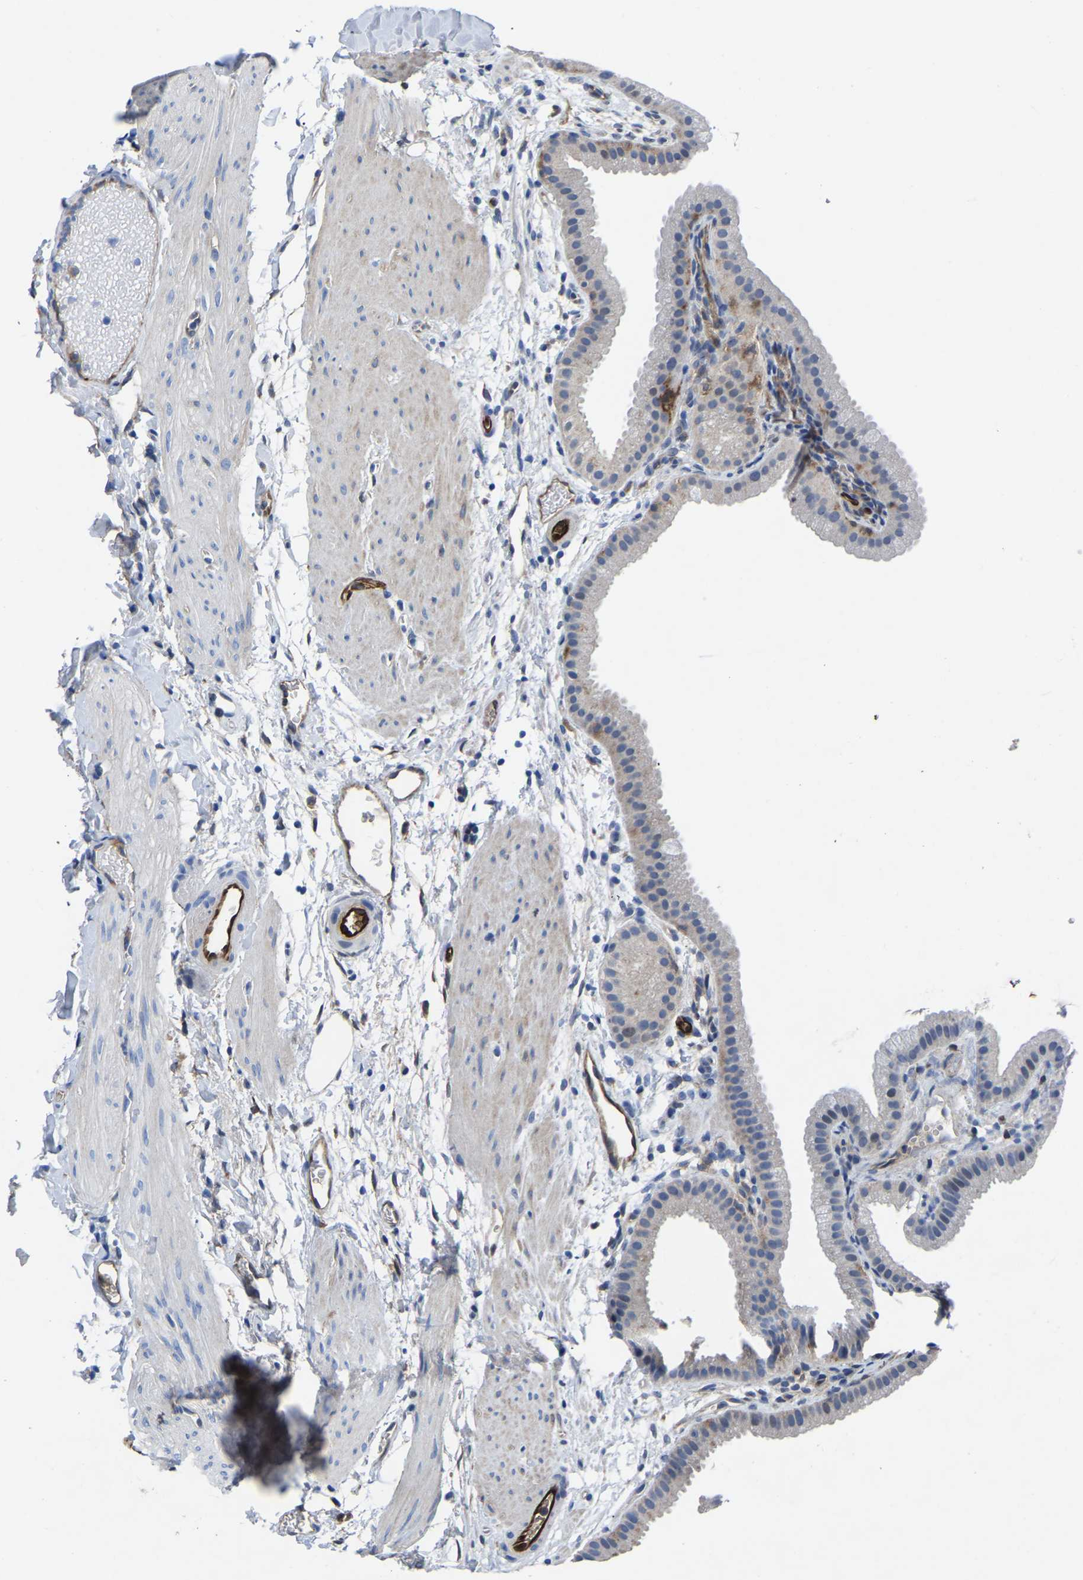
{"staining": {"intensity": "moderate", "quantity": "<25%", "location": "cytoplasmic/membranous"}, "tissue": "gallbladder", "cell_type": "Glandular cells", "image_type": "normal", "snomed": [{"axis": "morphology", "description": "Normal tissue, NOS"}, {"axis": "topography", "description": "Gallbladder"}], "caption": "Immunohistochemistry of unremarkable gallbladder shows low levels of moderate cytoplasmic/membranous expression in approximately <25% of glandular cells. (DAB (3,3'-diaminobenzidine) IHC with brightfield microscopy, high magnification).", "gene": "ATG2B", "patient": {"sex": "female", "age": 64}}